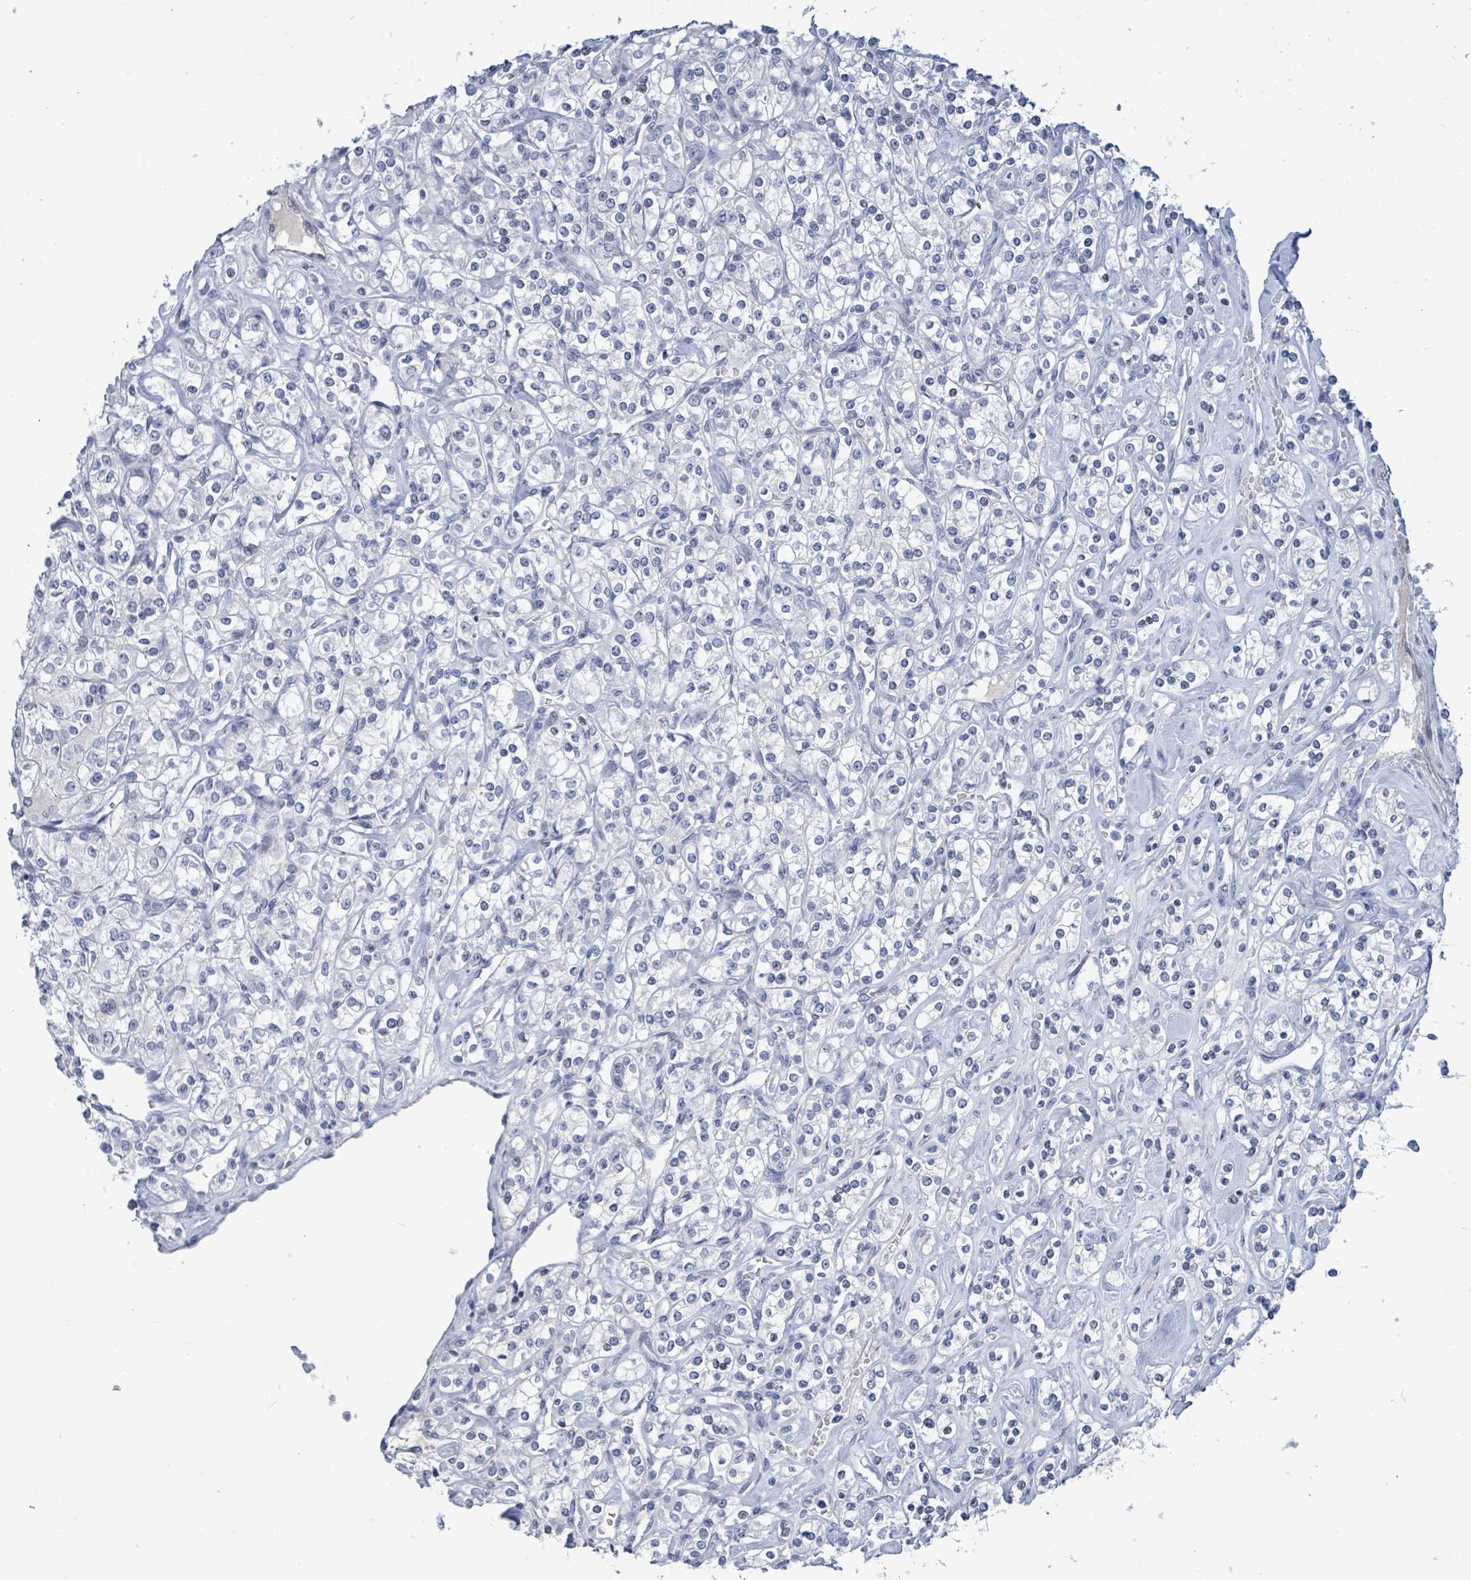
{"staining": {"intensity": "negative", "quantity": "none", "location": "none"}, "tissue": "renal cancer", "cell_type": "Tumor cells", "image_type": "cancer", "snomed": [{"axis": "morphology", "description": "Adenocarcinoma, NOS"}, {"axis": "topography", "description": "Kidney"}], "caption": "Immunohistochemistry micrograph of neoplastic tissue: human renal adenocarcinoma stained with DAB (3,3'-diaminobenzidine) displays no significant protein positivity in tumor cells.", "gene": "NTN3", "patient": {"sex": "male", "age": 77}}